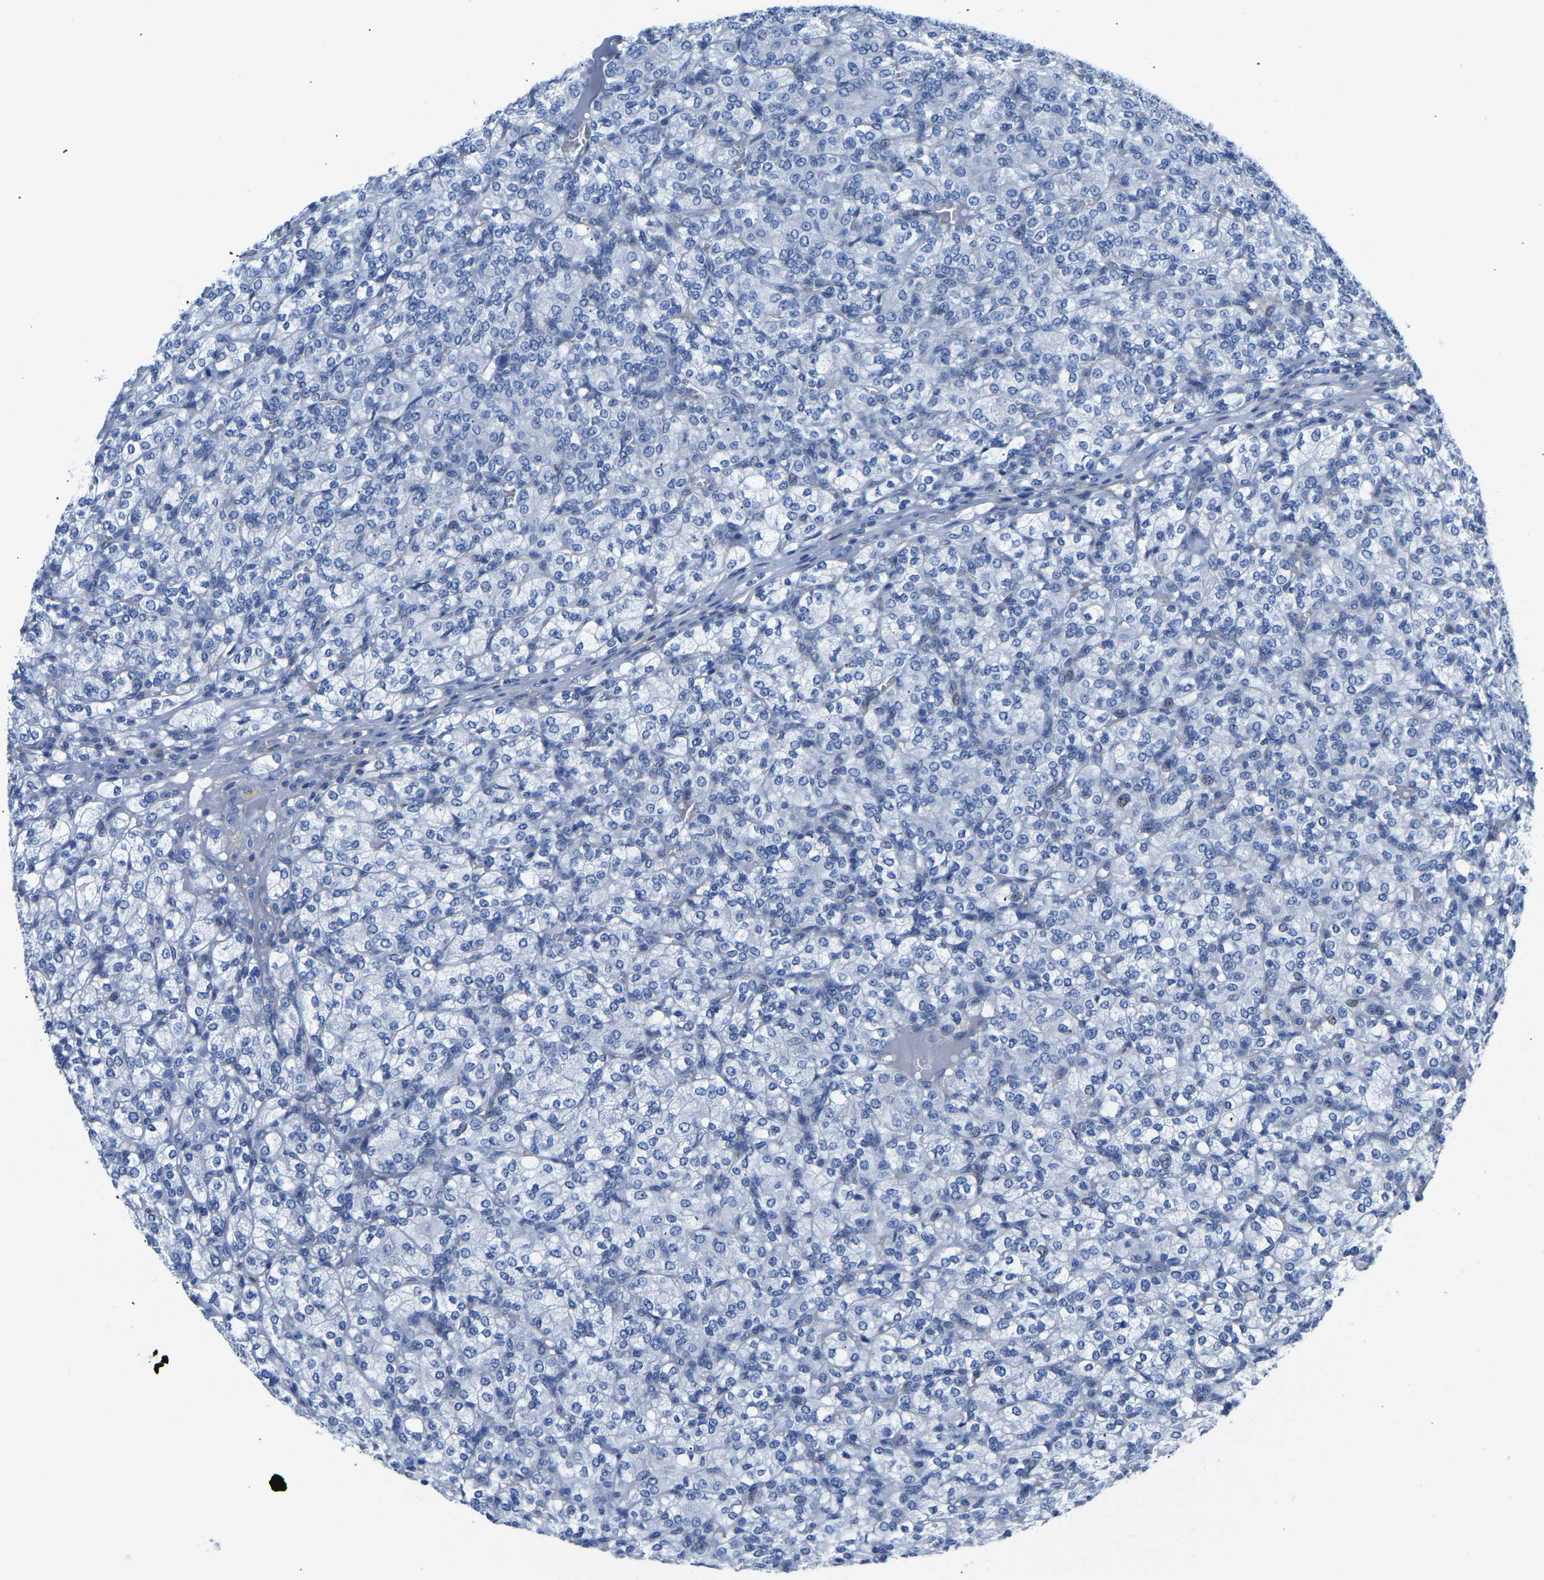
{"staining": {"intensity": "negative", "quantity": "none", "location": "none"}, "tissue": "renal cancer", "cell_type": "Tumor cells", "image_type": "cancer", "snomed": [{"axis": "morphology", "description": "Adenocarcinoma, NOS"}, {"axis": "topography", "description": "Kidney"}], "caption": "Renal adenocarcinoma stained for a protein using immunohistochemistry demonstrates no expression tumor cells.", "gene": "UPK3A", "patient": {"sex": "male", "age": 77}}